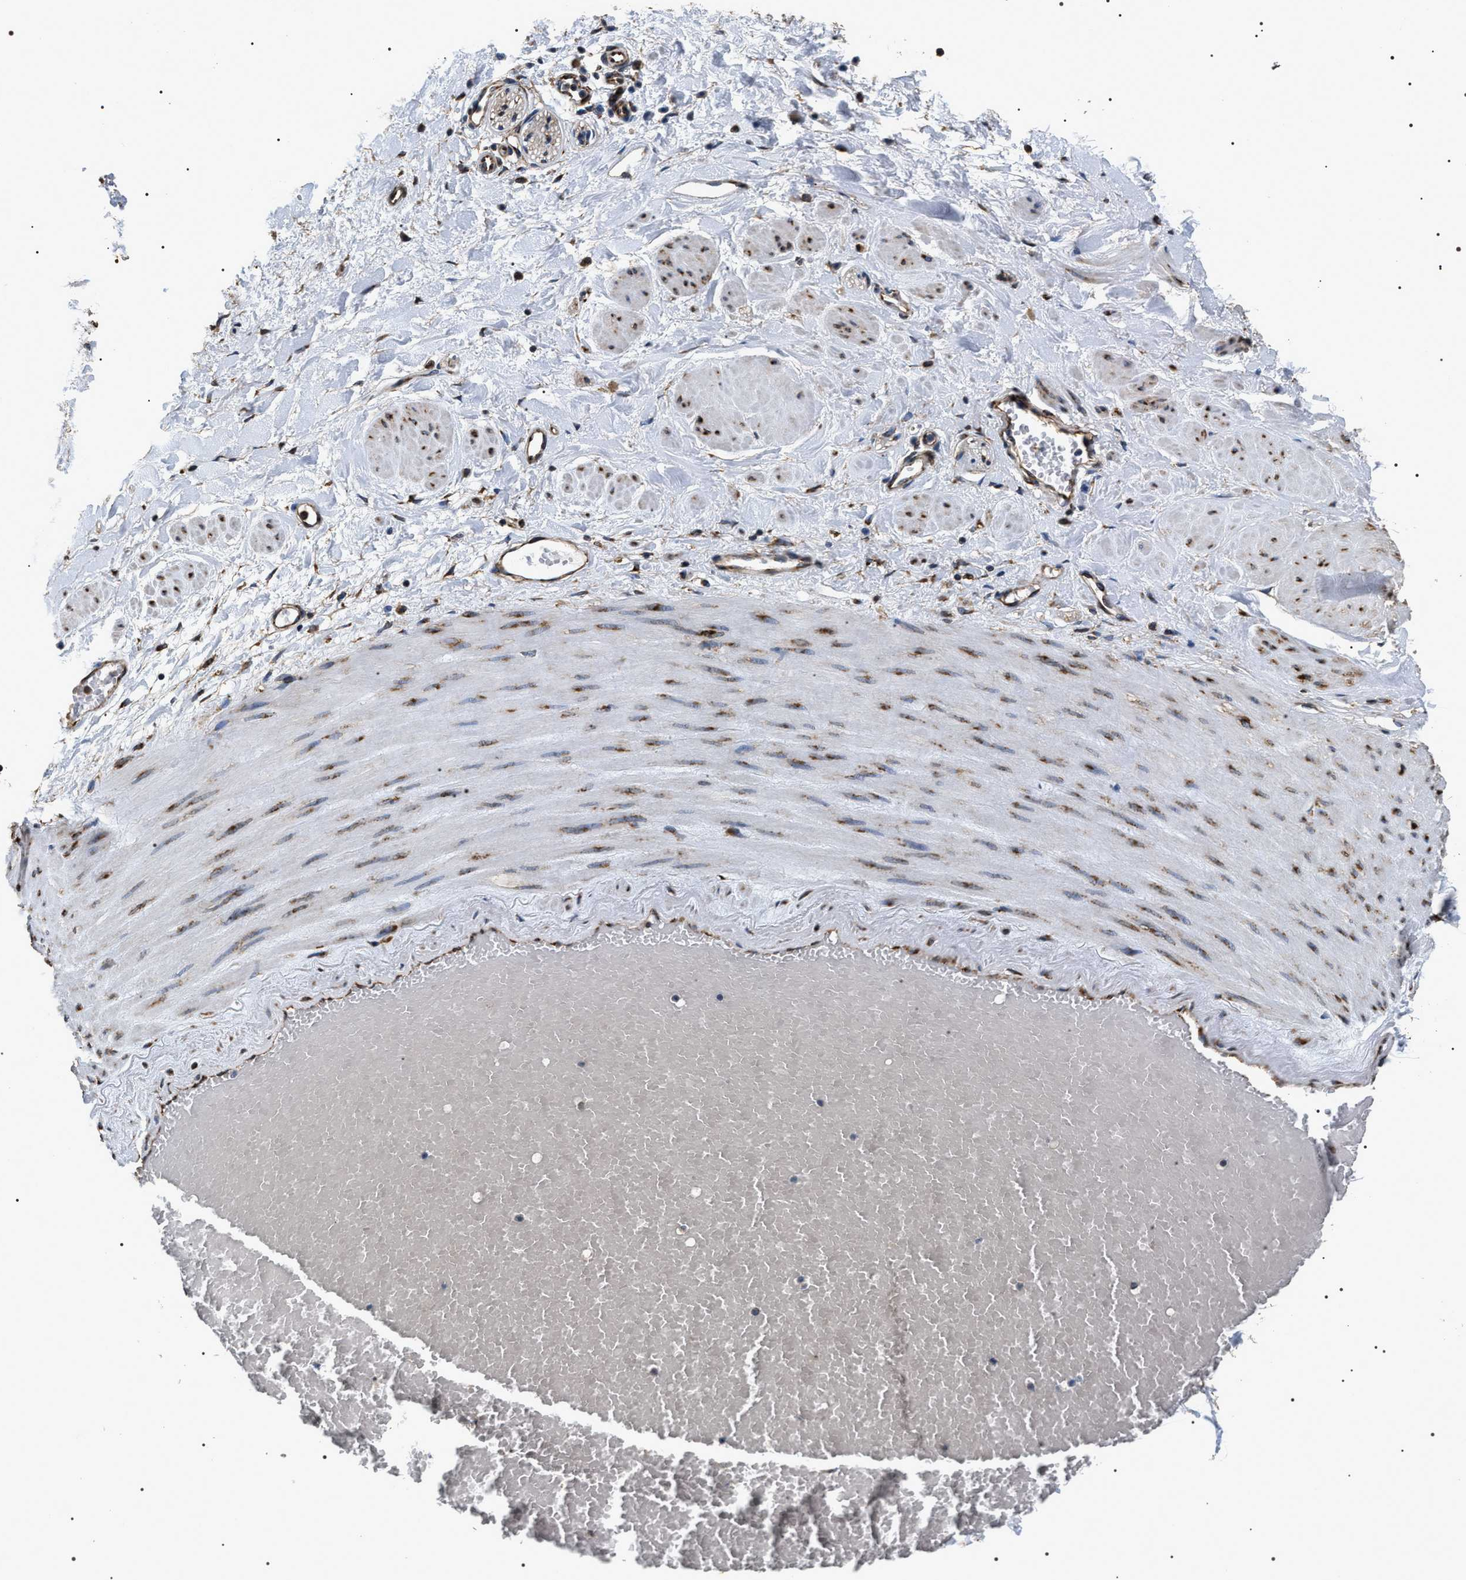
{"staining": {"intensity": "moderate", "quantity": "25%-75%", "location": "cytoplasmic/membranous"}, "tissue": "adipose tissue", "cell_type": "Adipocytes", "image_type": "normal", "snomed": [{"axis": "morphology", "description": "Normal tissue, NOS"}, {"axis": "topography", "description": "Soft tissue"}, {"axis": "topography", "description": "Vascular tissue"}], "caption": "Unremarkable adipose tissue was stained to show a protein in brown. There is medium levels of moderate cytoplasmic/membranous positivity in about 25%-75% of adipocytes. (brown staining indicates protein expression, while blue staining denotes nuclei).", "gene": "KTN1", "patient": {"sex": "female", "age": 35}}